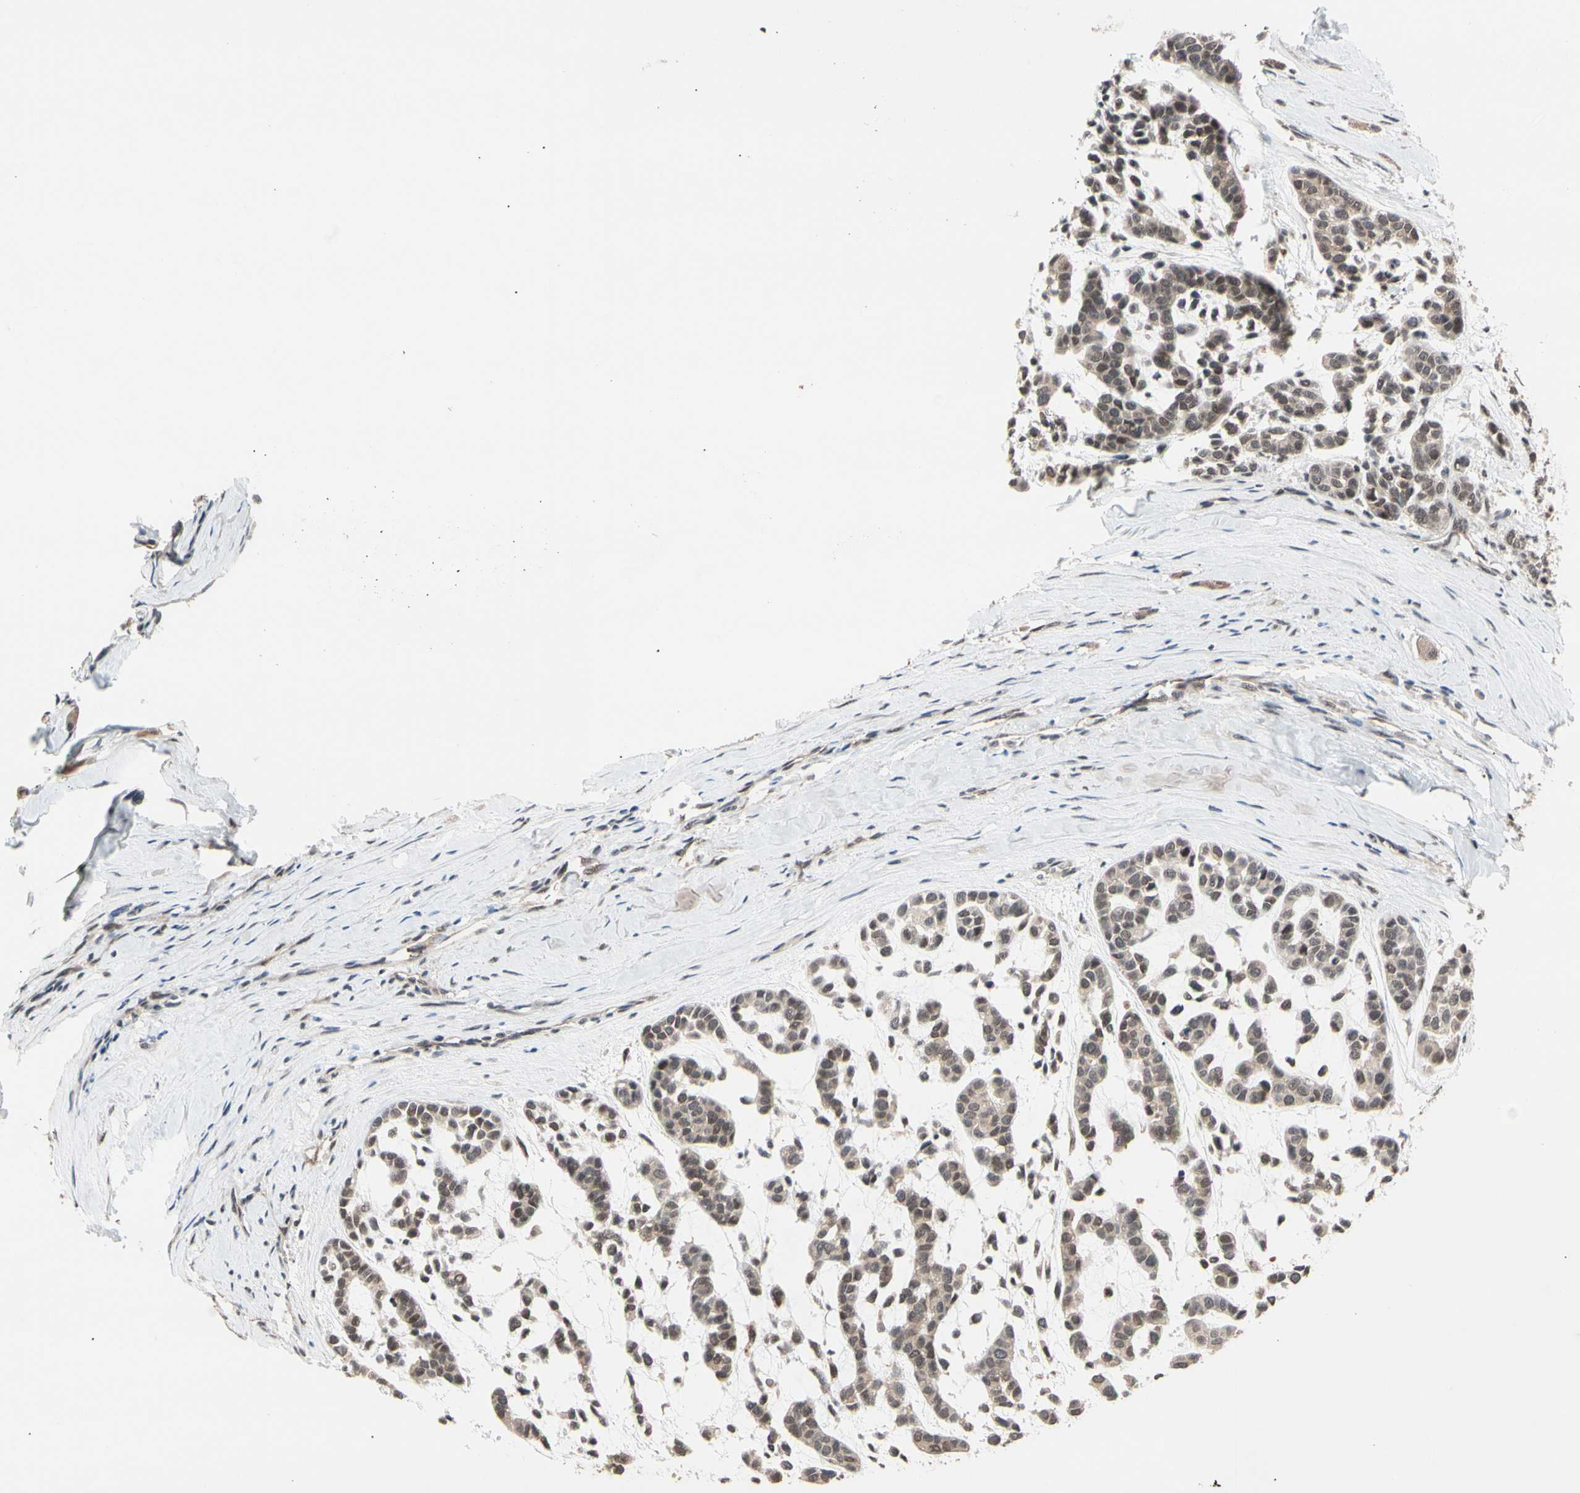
{"staining": {"intensity": "weak", "quantity": ">75%", "location": "cytoplasmic/membranous"}, "tissue": "head and neck cancer", "cell_type": "Tumor cells", "image_type": "cancer", "snomed": [{"axis": "morphology", "description": "Adenocarcinoma, NOS"}, {"axis": "morphology", "description": "Adenoma, NOS"}, {"axis": "topography", "description": "Head-Neck"}], "caption": "The image reveals a brown stain indicating the presence of a protein in the cytoplasmic/membranous of tumor cells in head and neck cancer (adenoma).", "gene": "NGEF", "patient": {"sex": "female", "age": 55}}